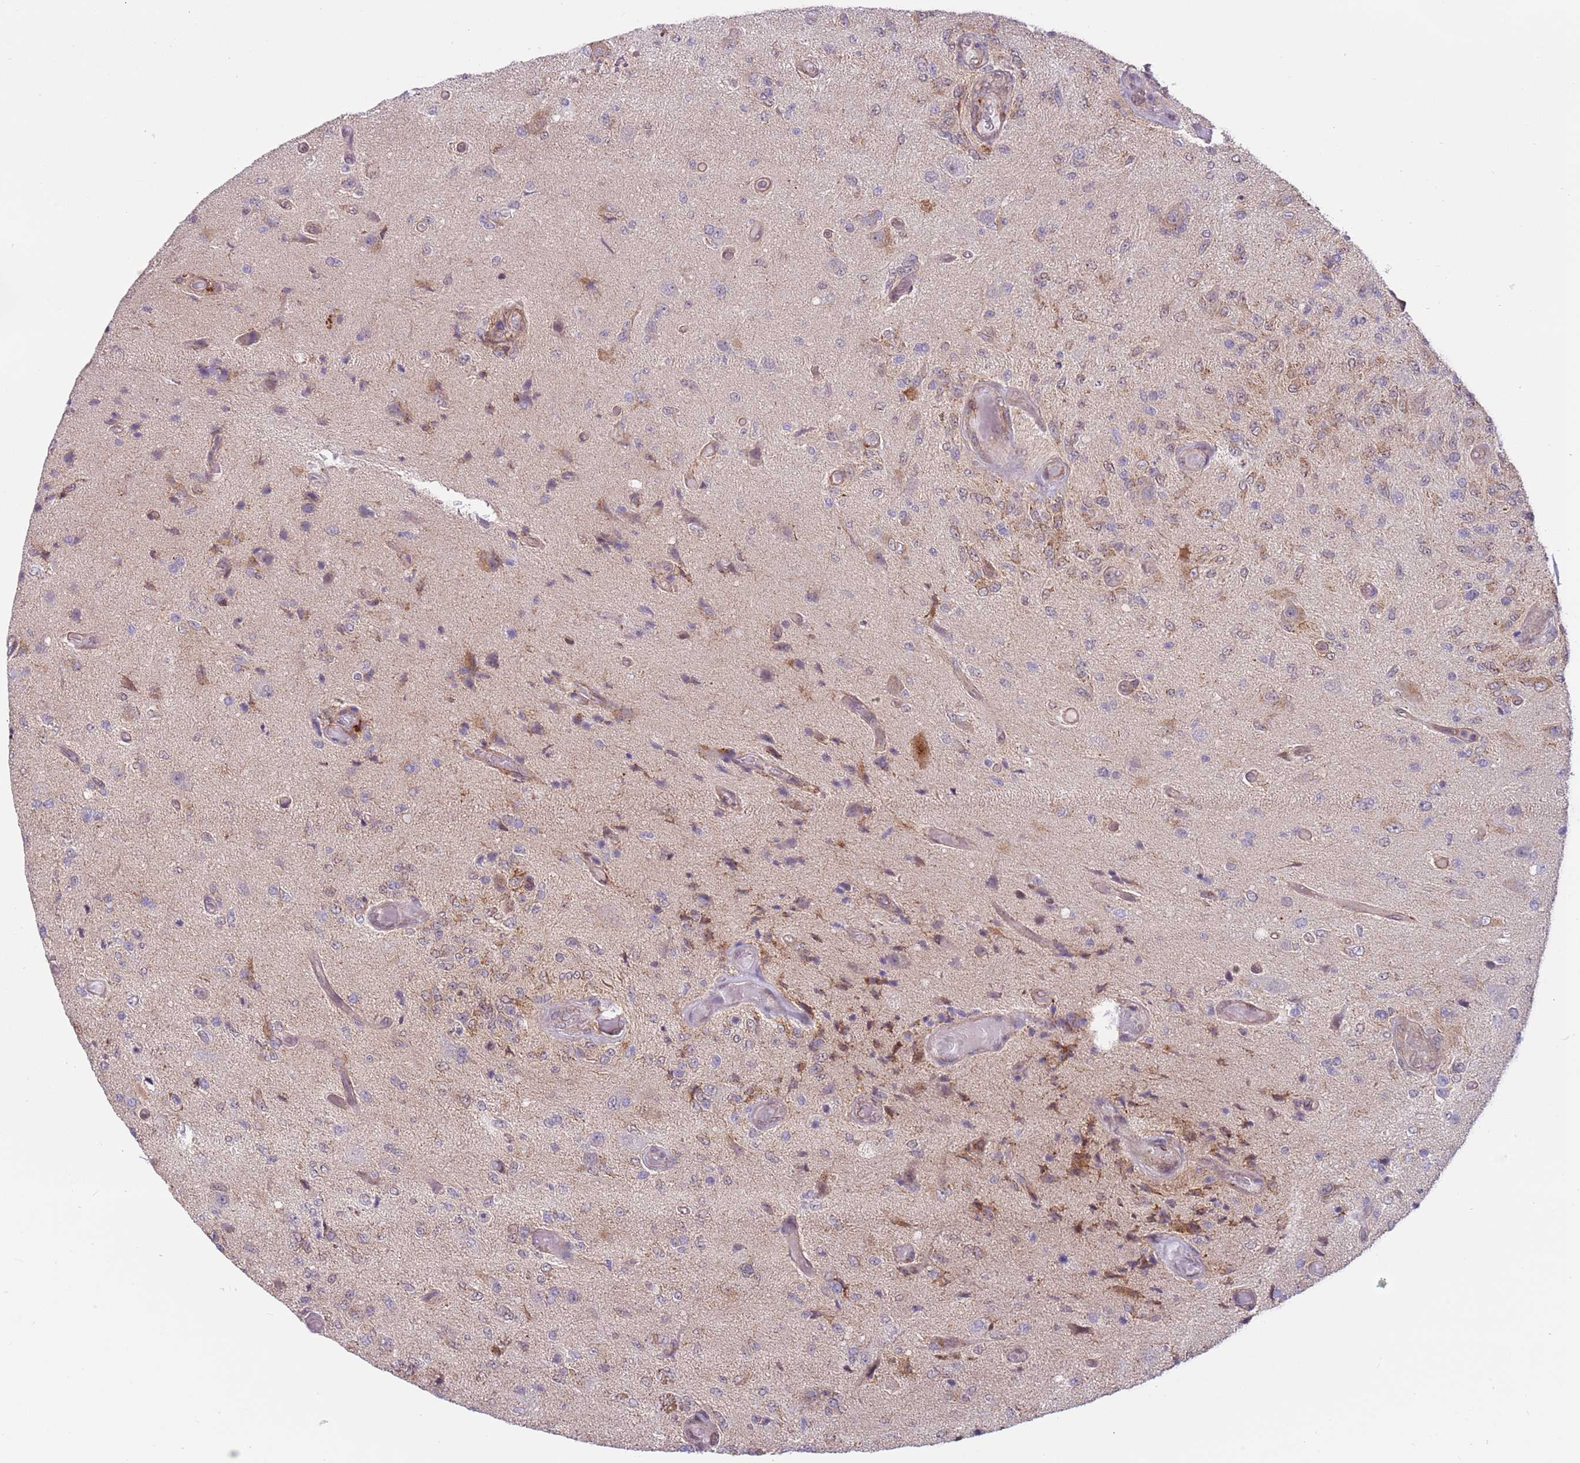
{"staining": {"intensity": "negative", "quantity": "none", "location": "none"}, "tissue": "glioma", "cell_type": "Tumor cells", "image_type": "cancer", "snomed": [{"axis": "morphology", "description": "Normal tissue, NOS"}, {"axis": "morphology", "description": "Glioma, malignant, High grade"}, {"axis": "topography", "description": "Cerebral cortex"}], "caption": "An image of glioma stained for a protein reveals no brown staining in tumor cells.", "gene": "DCAF4", "patient": {"sex": "male", "age": 77}}